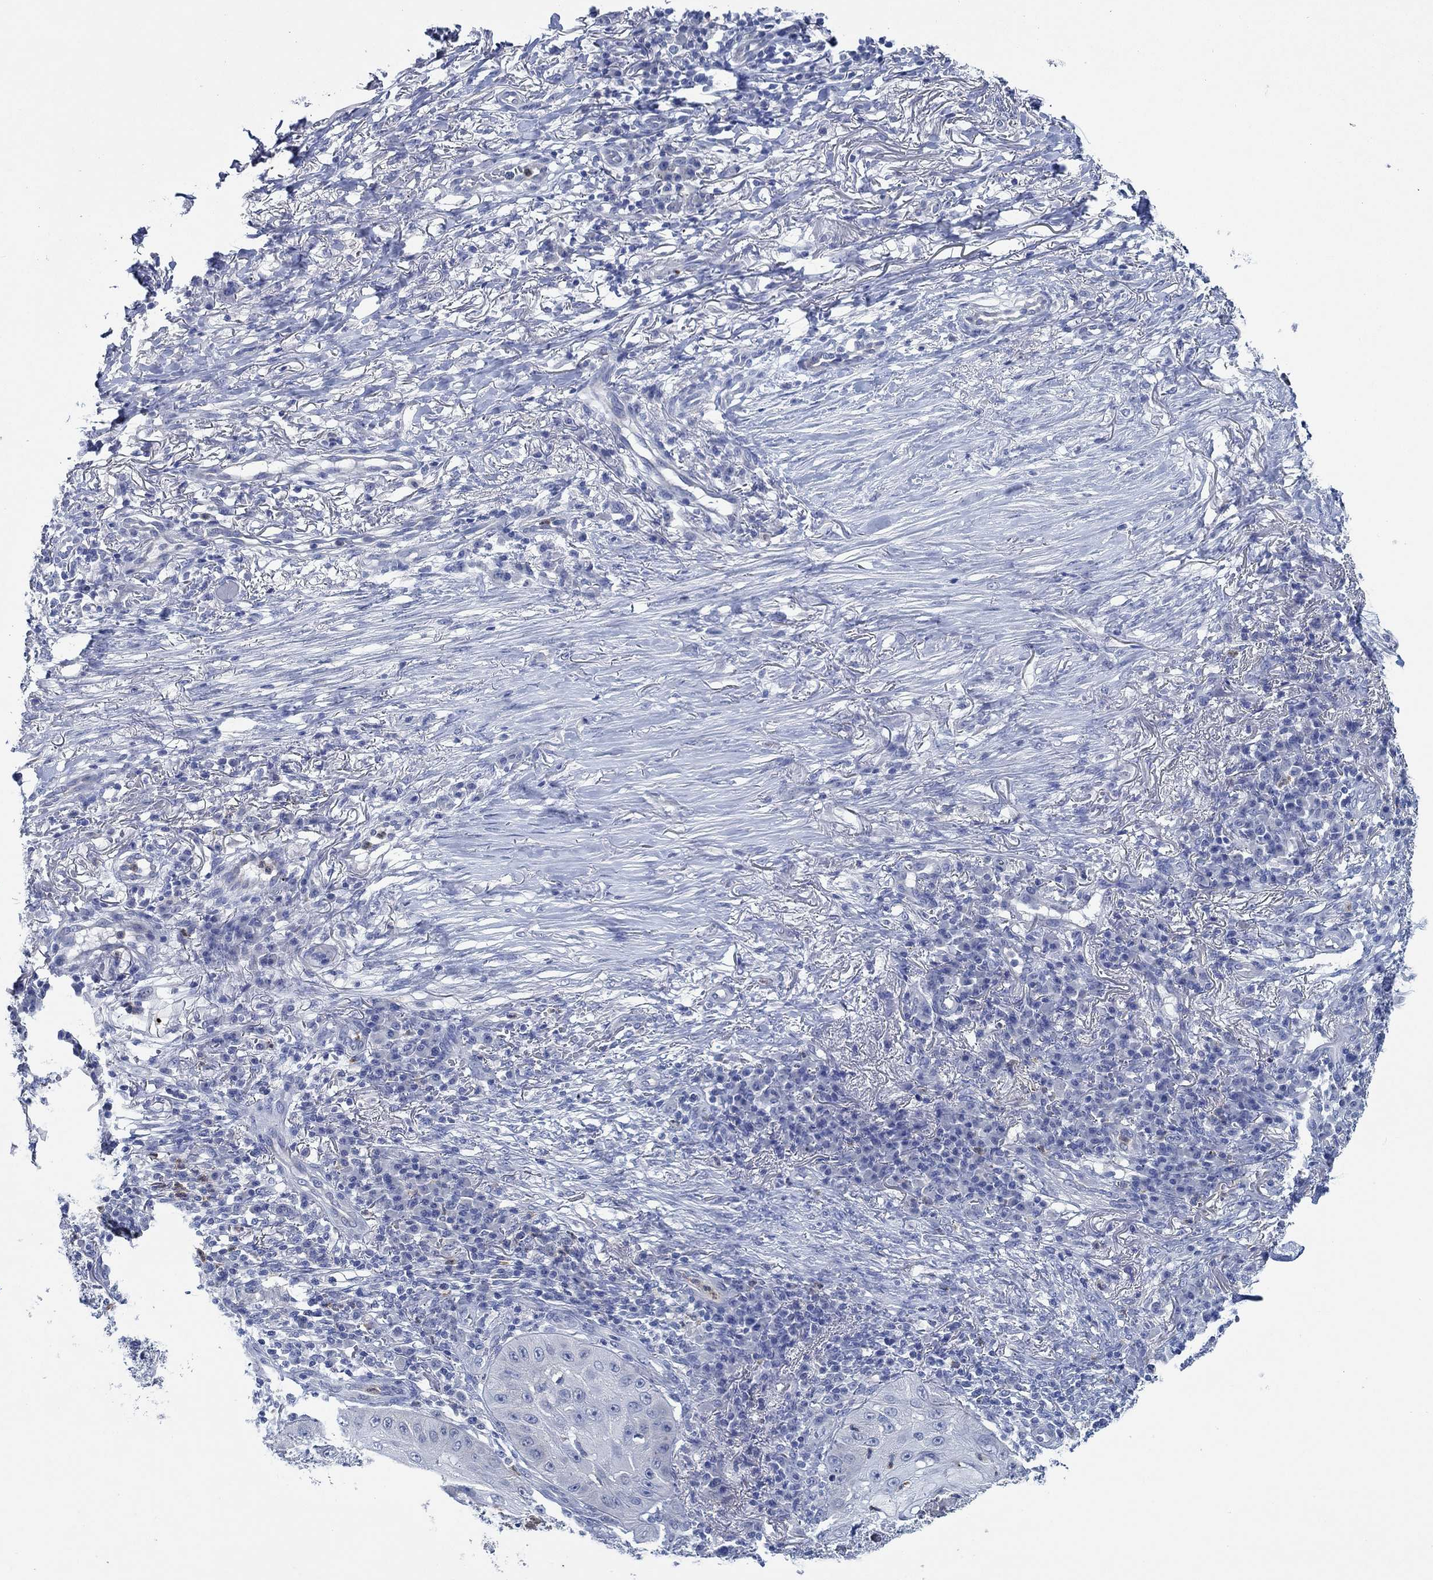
{"staining": {"intensity": "negative", "quantity": "none", "location": "none"}, "tissue": "skin cancer", "cell_type": "Tumor cells", "image_type": "cancer", "snomed": [{"axis": "morphology", "description": "Squamous cell carcinoma, NOS"}, {"axis": "topography", "description": "Skin"}], "caption": "A high-resolution micrograph shows immunohistochemistry (IHC) staining of skin cancer, which shows no significant expression in tumor cells.", "gene": "ZNF671", "patient": {"sex": "male", "age": 70}}